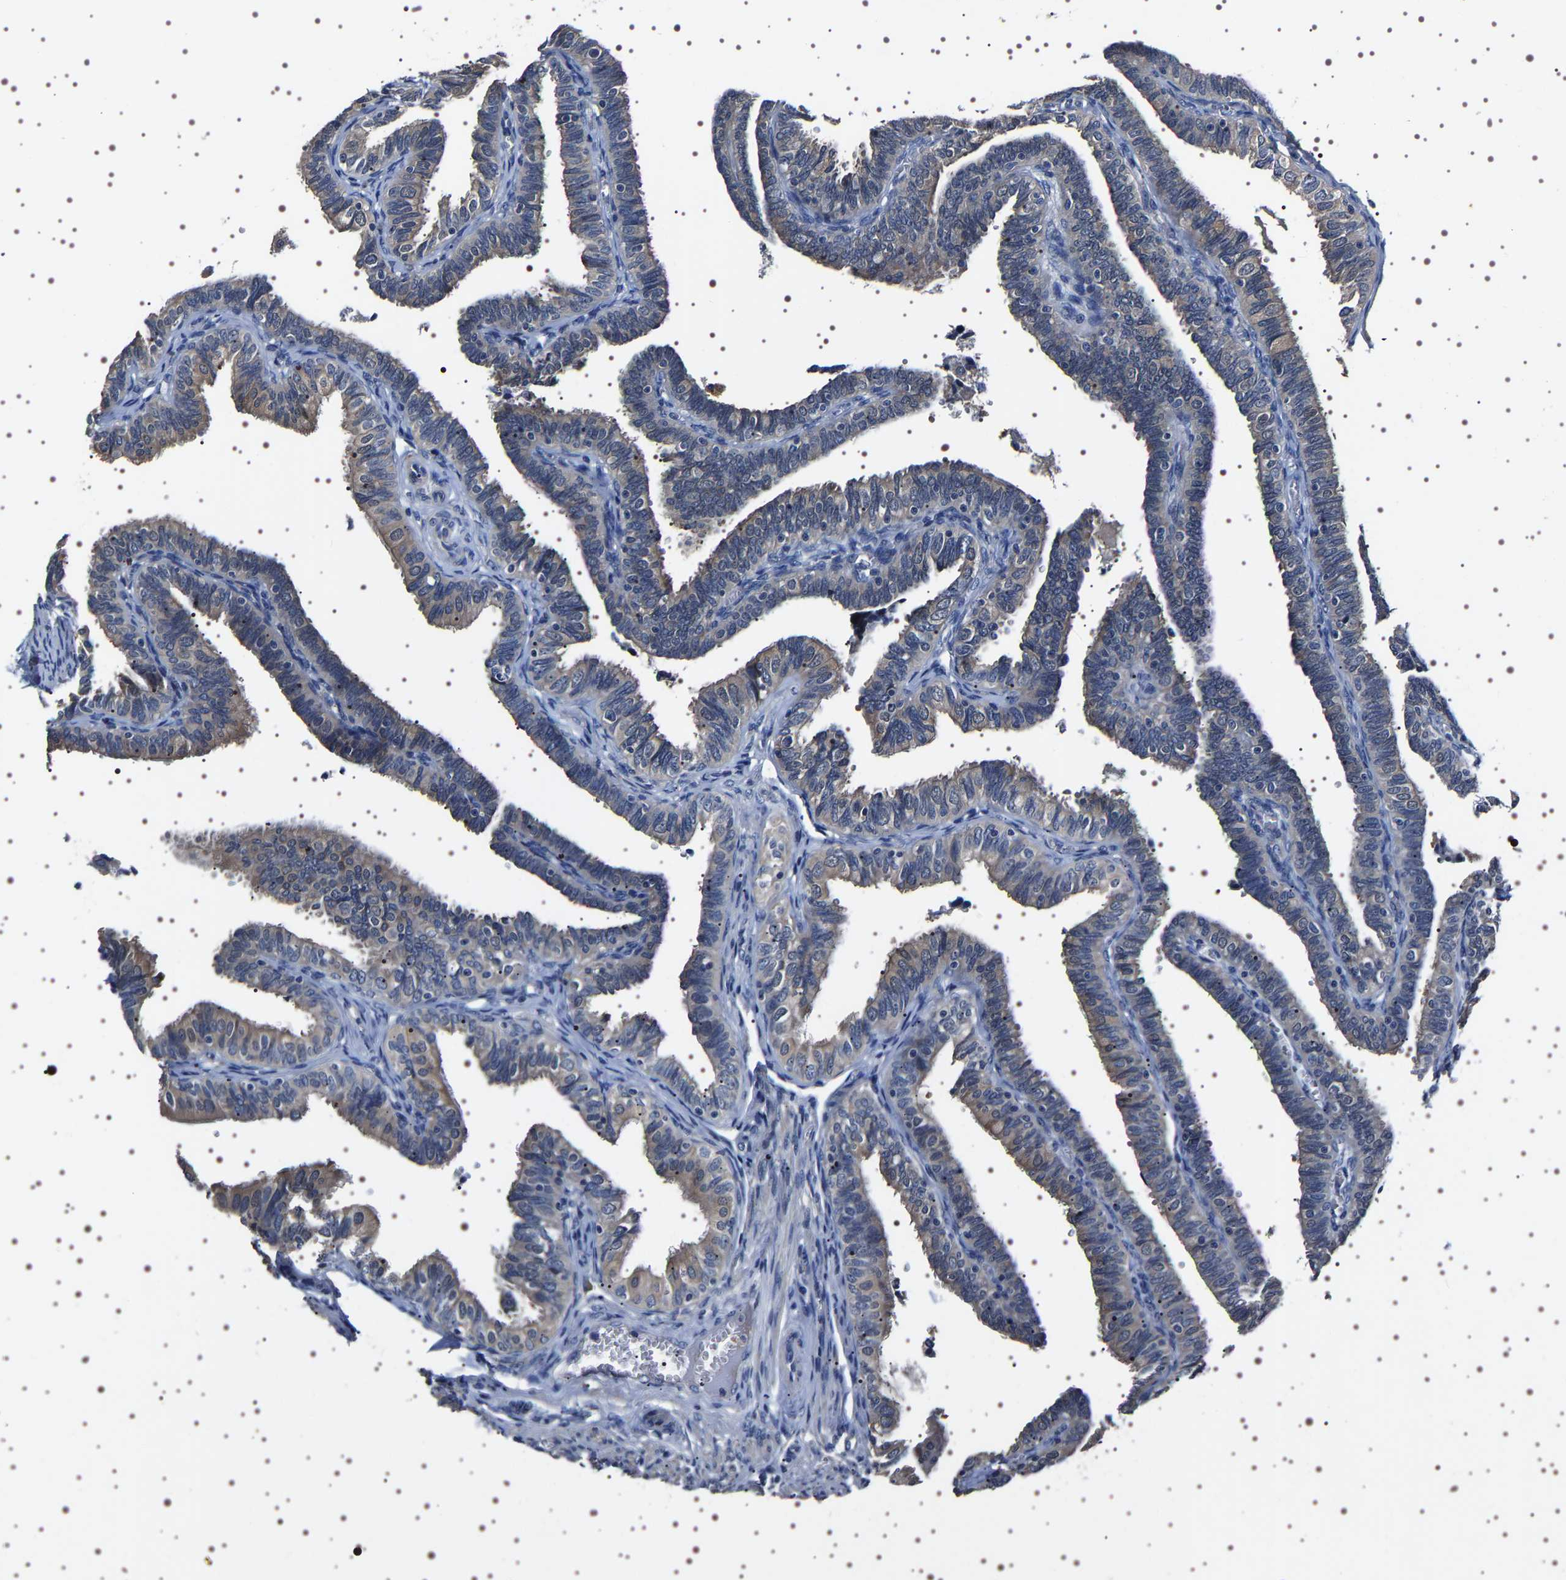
{"staining": {"intensity": "weak", "quantity": "25%-75%", "location": "cytoplasmic/membranous"}, "tissue": "fallopian tube", "cell_type": "Glandular cells", "image_type": "normal", "snomed": [{"axis": "morphology", "description": "Normal tissue, NOS"}, {"axis": "topography", "description": "Fallopian tube"}], "caption": "Protein staining of normal fallopian tube demonstrates weak cytoplasmic/membranous positivity in approximately 25%-75% of glandular cells. Using DAB (brown) and hematoxylin (blue) stains, captured at high magnification using brightfield microscopy.", "gene": "TARBP1", "patient": {"sex": "female", "age": 46}}